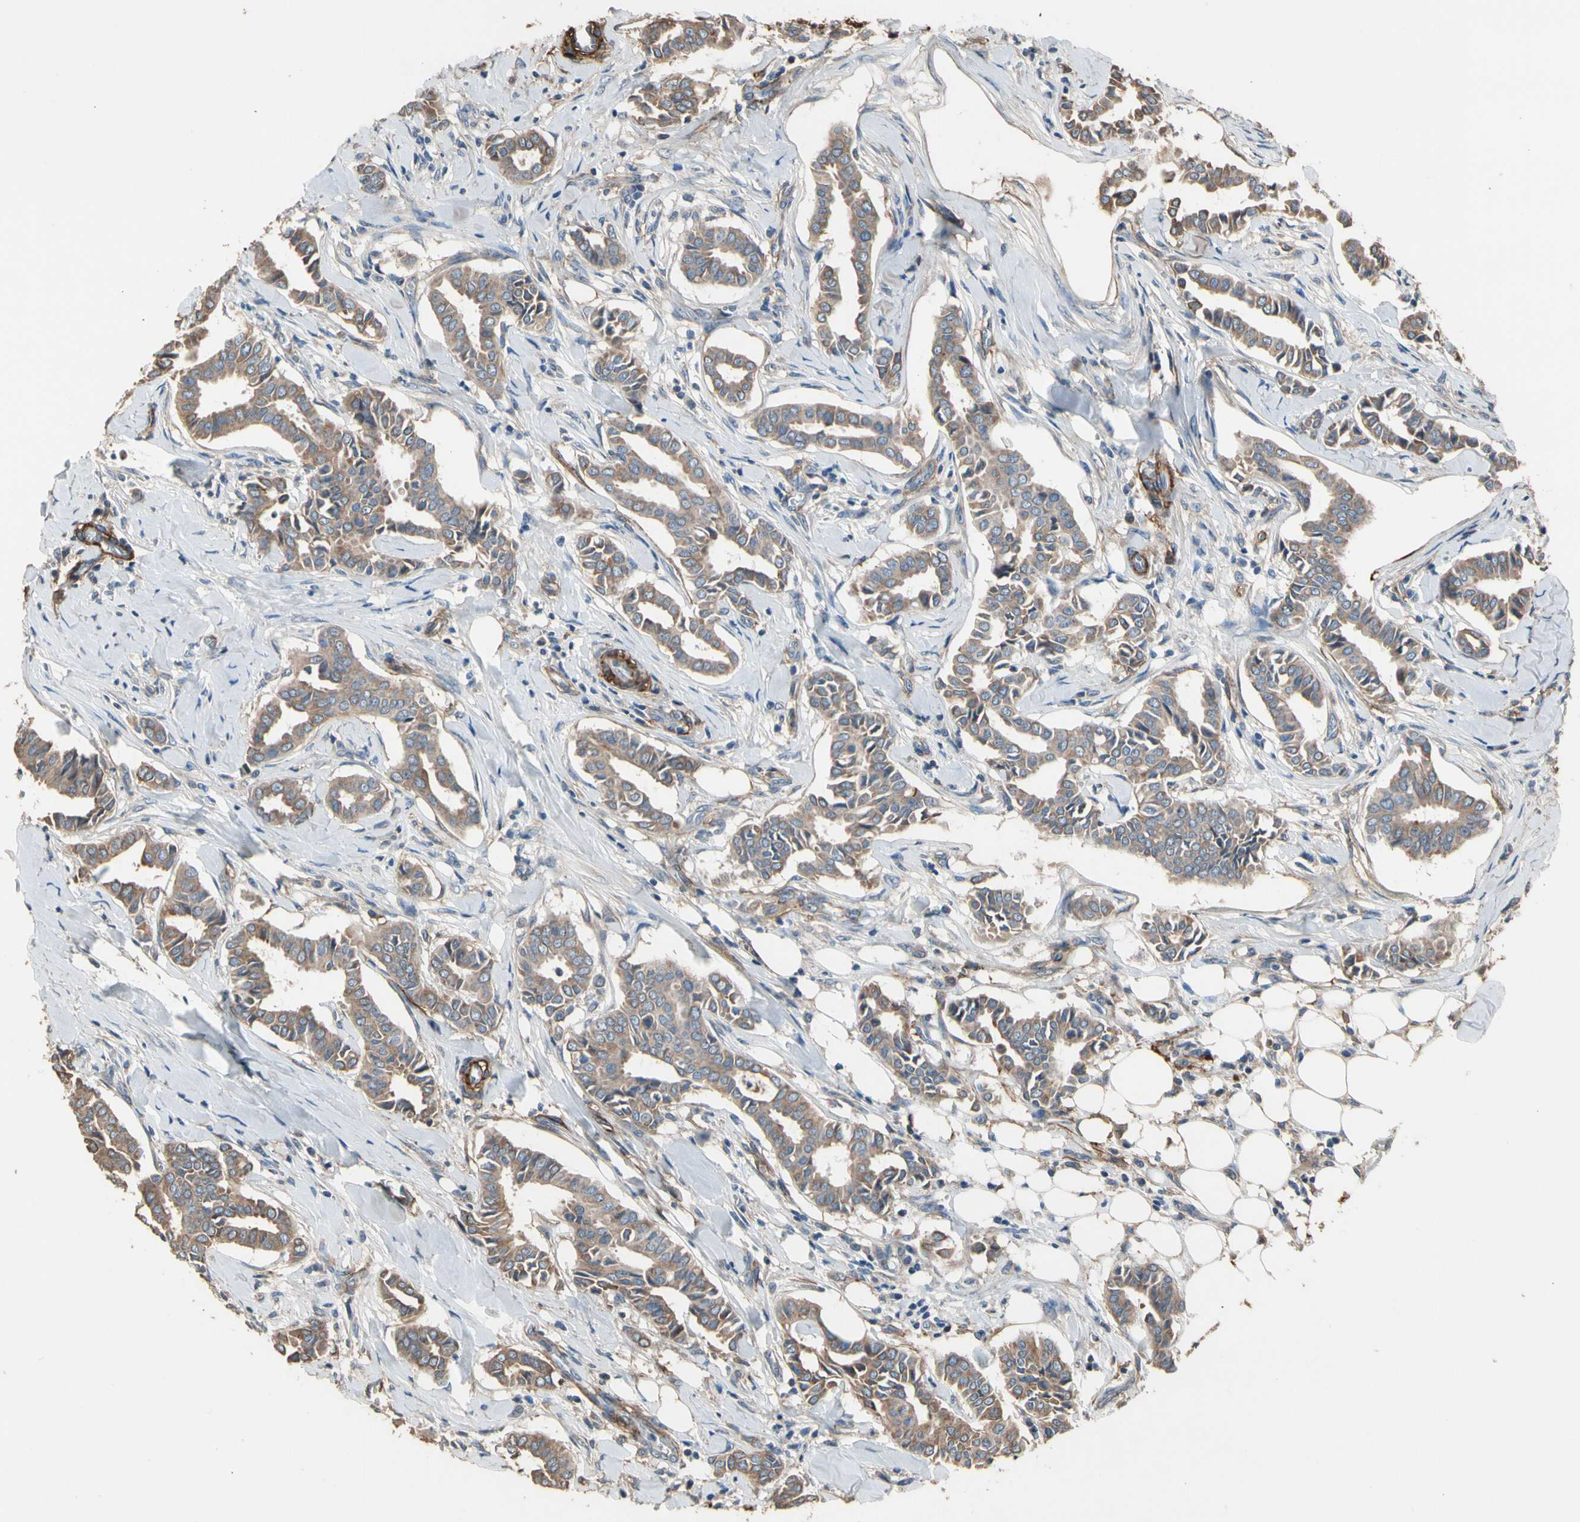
{"staining": {"intensity": "moderate", "quantity": ">75%", "location": "cytoplasmic/membranous"}, "tissue": "head and neck cancer", "cell_type": "Tumor cells", "image_type": "cancer", "snomed": [{"axis": "morphology", "description": "Adenocarcinoma, NOS"}, {"axis": "topography", "description": "Salivary gland"}, {"axis": "topography", "description": "Head-Neck"}], "caption": "Protein staining of head and neck cancer (adenocarcinoma) tissue exhibits moderate cytoplasmic/membranous expression in about >75% of tumor cells.", "gene": "SUSD2", "patient": {"sex": "female", "age": 59}}